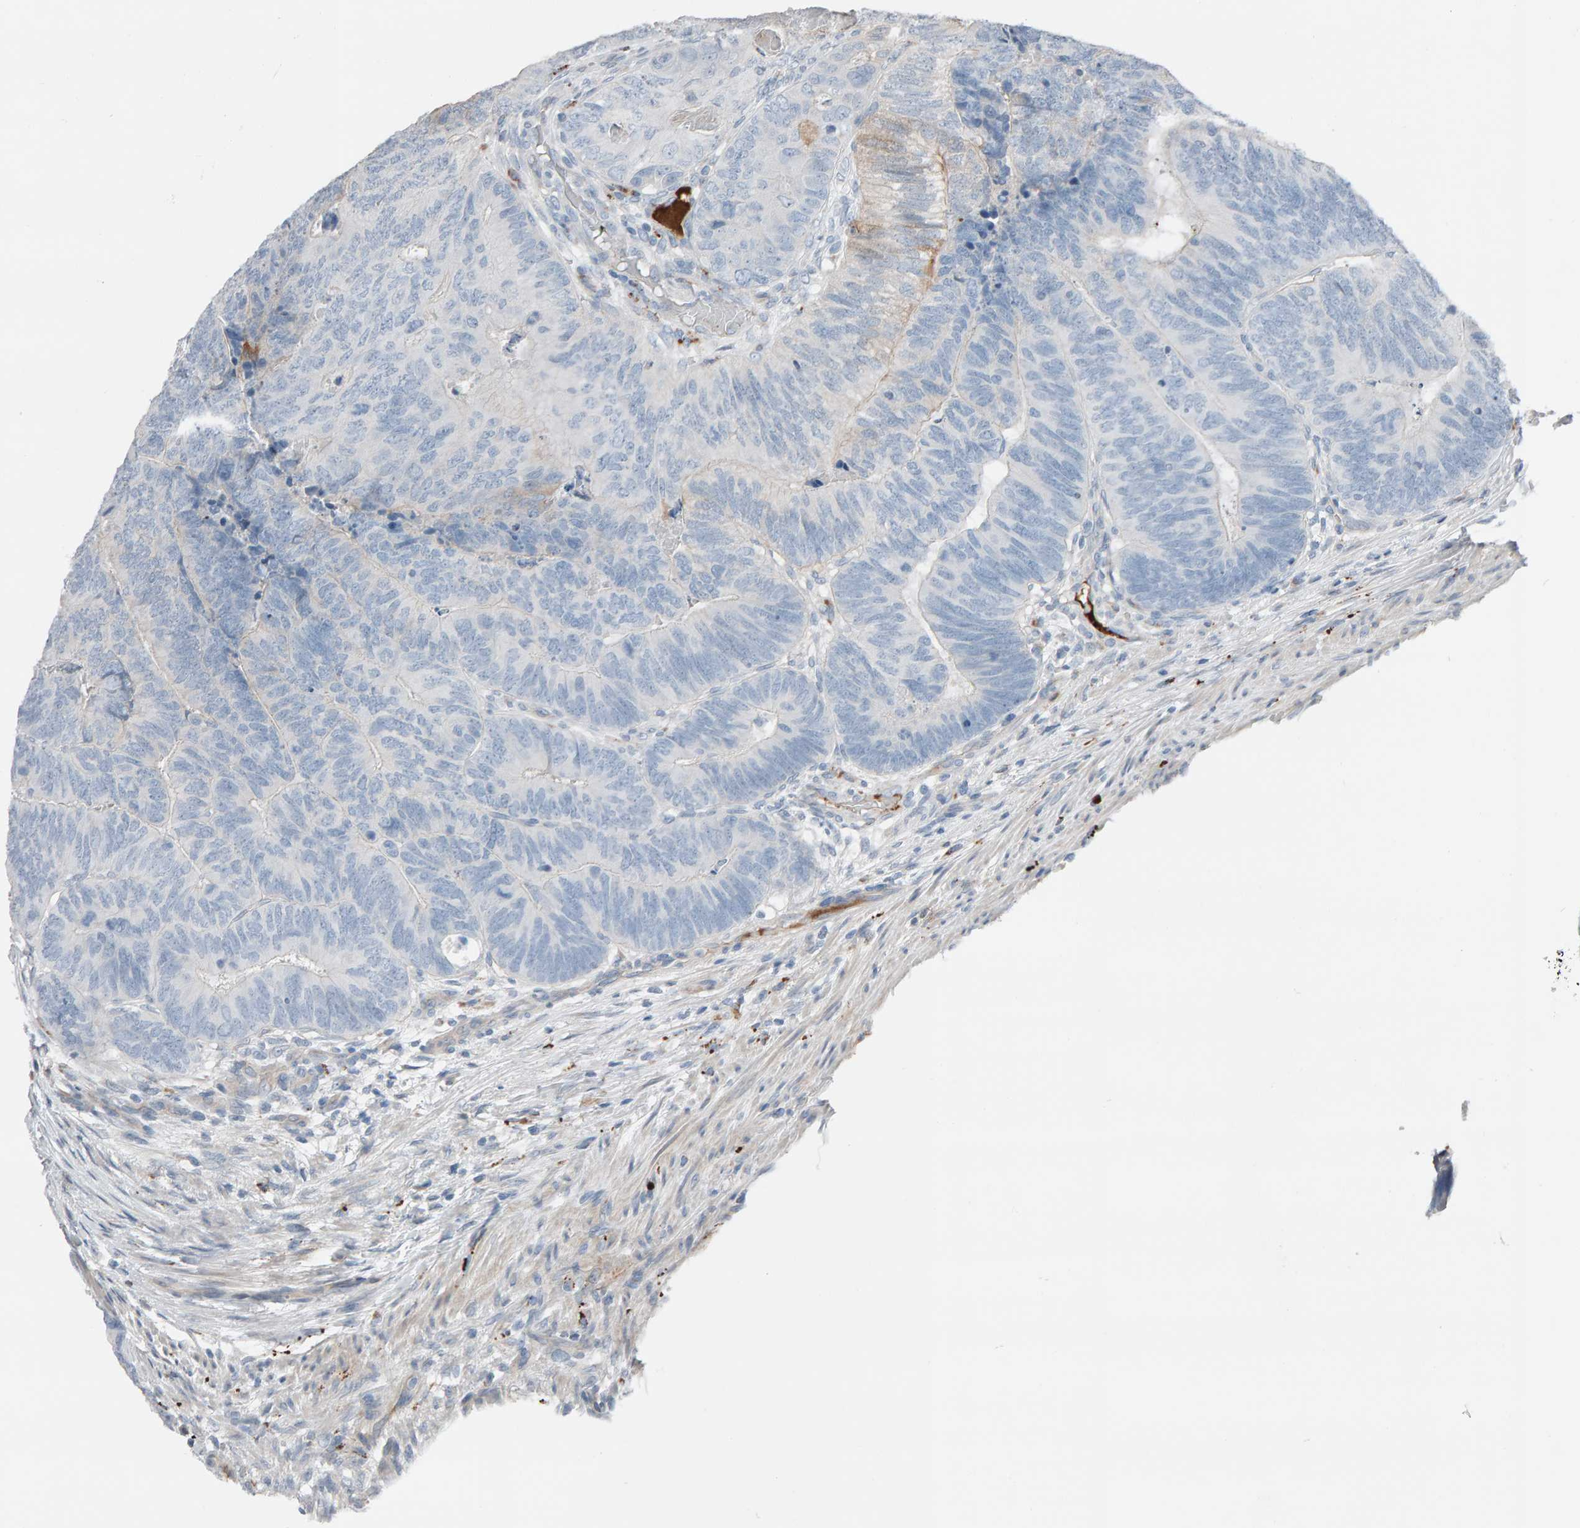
{"staining": {"intensity": "negative", "quantity": "none", "location": "none"}, "tissue": "colorectal cancer", "cell_type": "Tumor cells", "image_type": "cancer", "snomed": [{"axis": "morphology", "description": "Adenocarcinoma, NOS"}, {"axis": "topography", "description": "Colon"}], "caption": "Histopathology image shows no significant protein positivity in tumor cells of colorectal cancer.", "gene": "IPPK", "patient": {"sex": "female", "age": 67}}